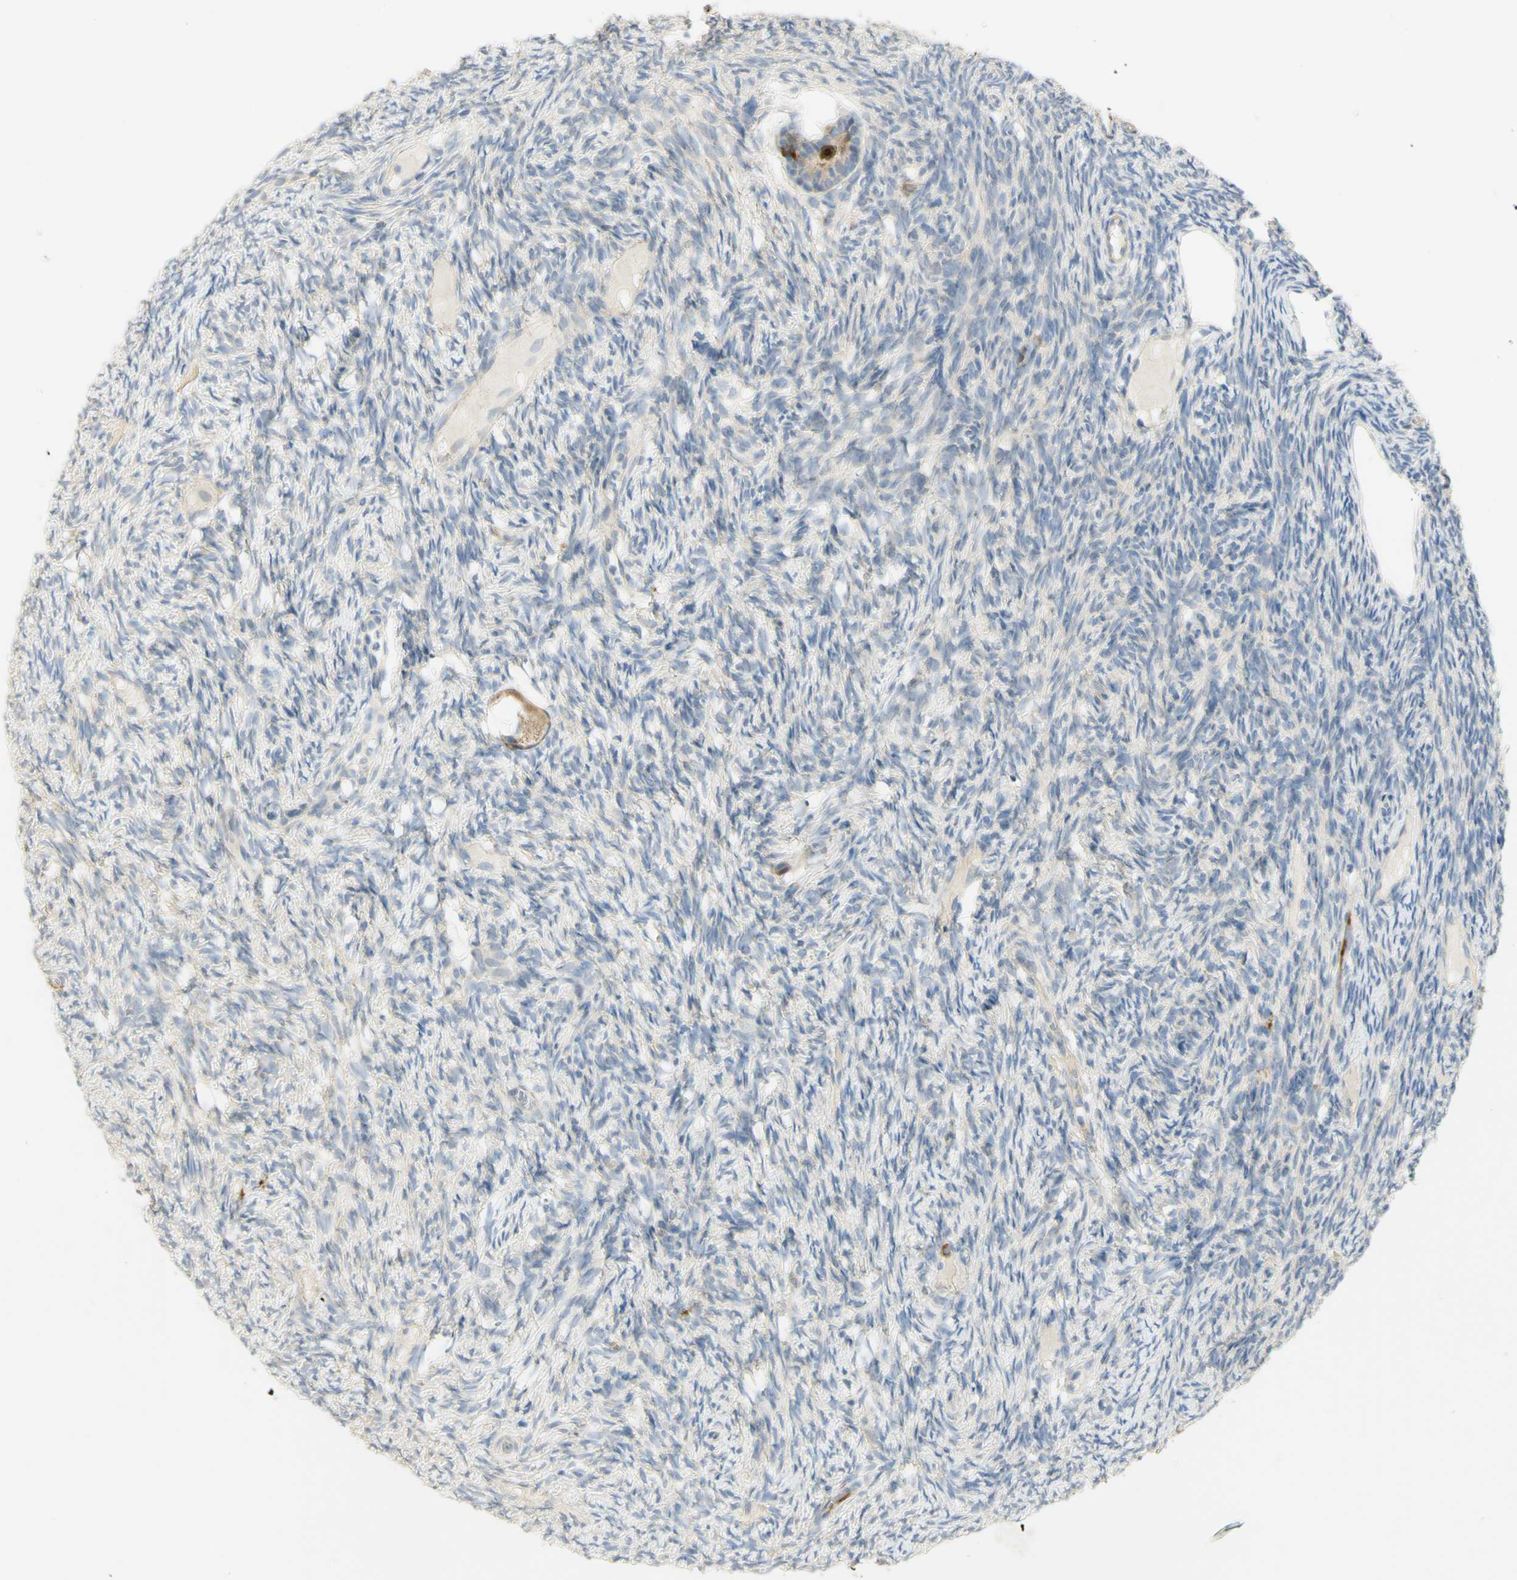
{"staining": {"intensity": "moderate", "quantity": ">75%", "location": "cytoplasmic/membranous"}, "tissue": "ovary", "cell_type": "Follicle cells", "image_type": "normal", "snomed": [{"axis": "morphology", "description": "Normal tissue, NOS"}, {"axis": "topography", "description": "Ovary"}], "caption": "Immunohistochemical staining of normal human ovary exhibits >75% levels of moderate cytoplasmic/membranous protein positivity in about >75% of follicle cells.", "gene": "KIF11", "patient": {"sex": "female", "age": 33}}